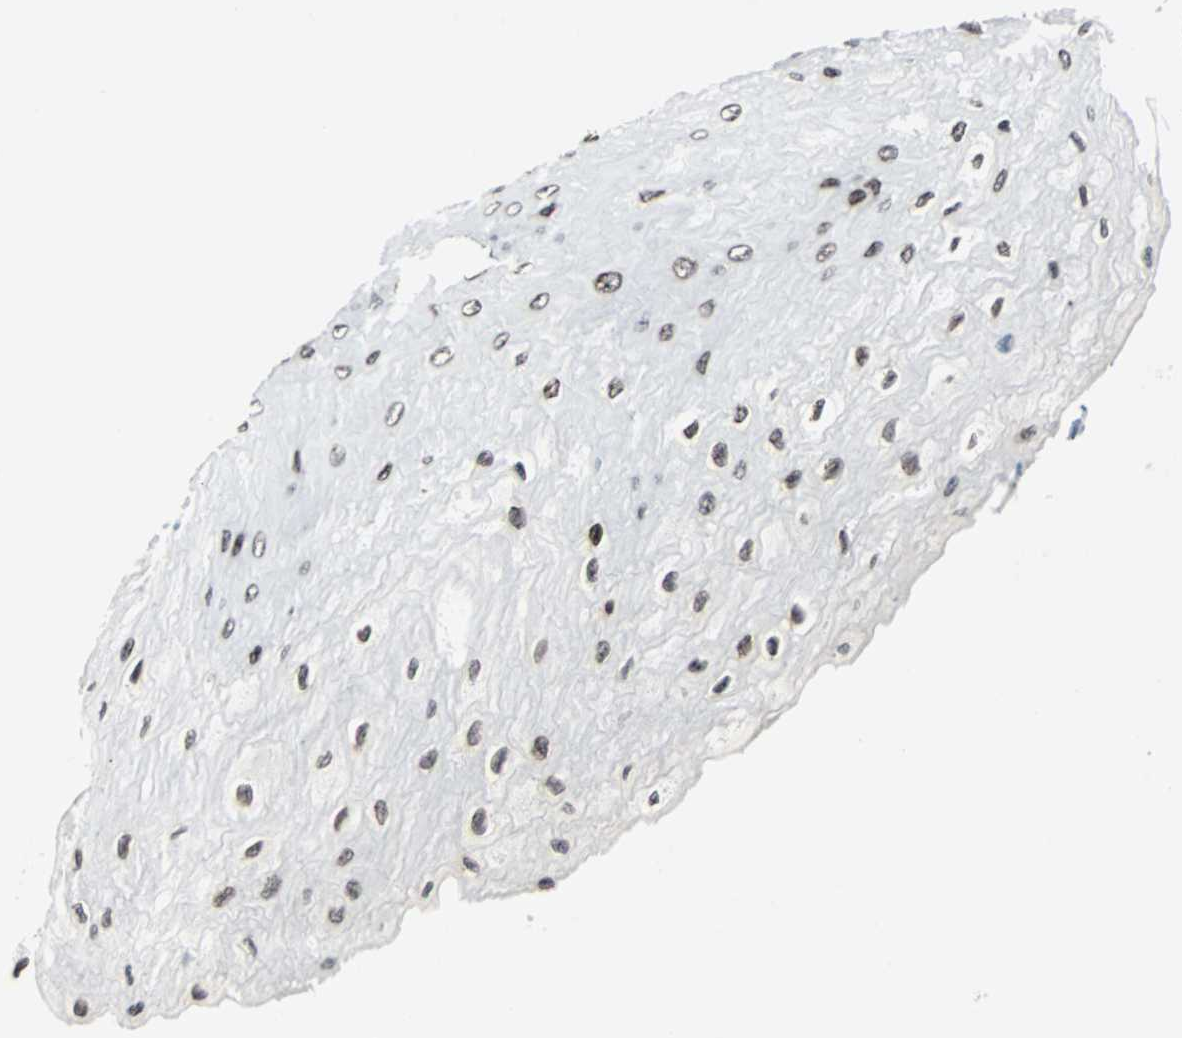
{"staining": {"intensity": "strong", "quantity": "25%-75%", "location": "nuclear"}, "tissue": "esophagus", "cell_type": "Squamous epithelial cells", "image_type": "normal", "snomed": [{"axis": "morphology", "description": "Normal tissue, NOS"}, {"axis": "topography", "description": "Esophagus"}], "caption": "The histopathology image reveals immunohistochemical staining of benign esophagus. There is strong nuclear staining is appreciated in about 25%-75% of squamous epithelial cells.", "gene": "ZNF131", "patient": {"sex": "female", "age": 72}}